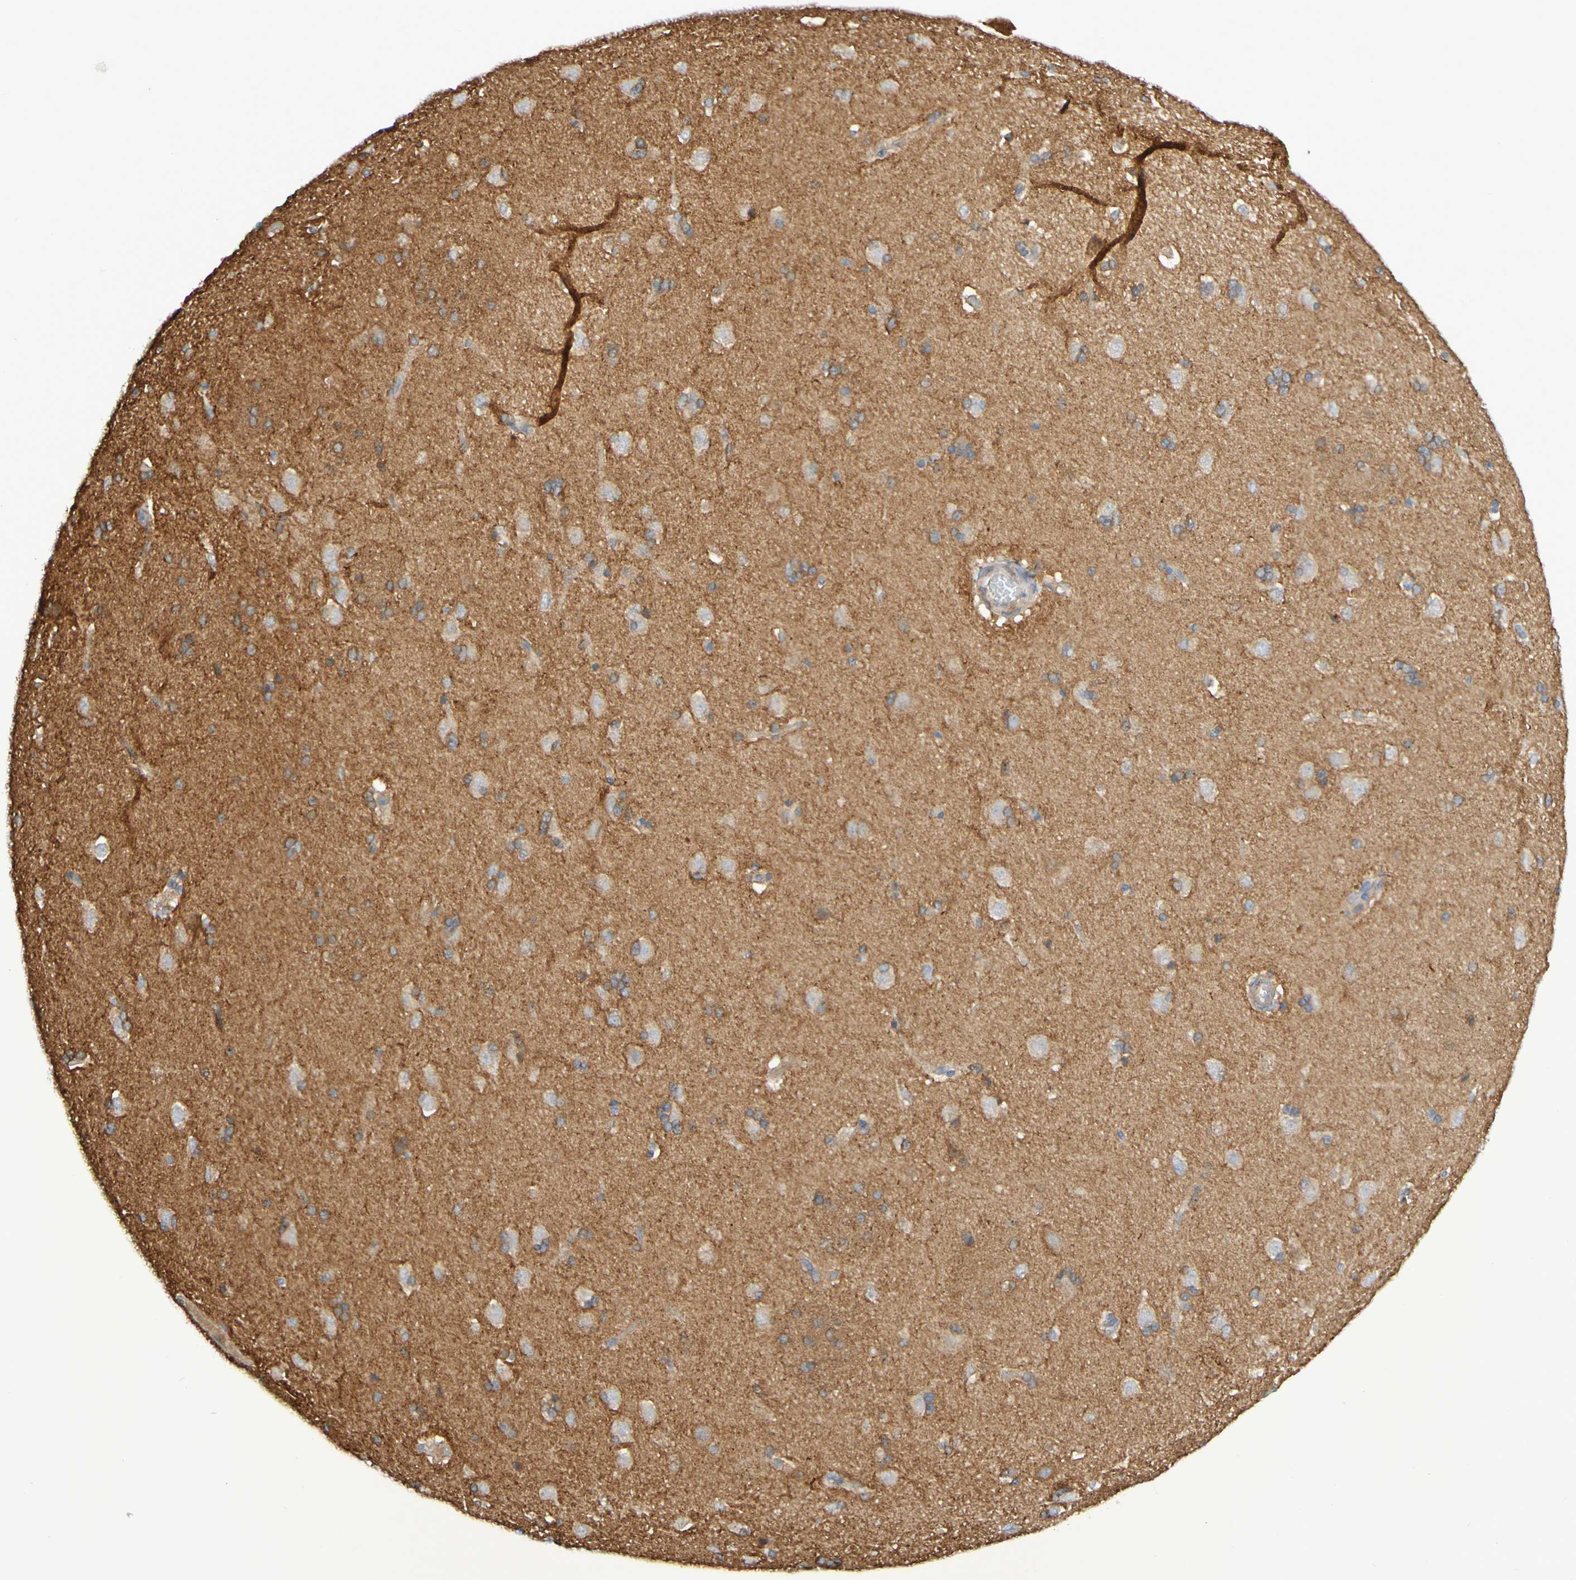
{"staining": {"intensity": "weak", "quantity": ">75%", "location": "cytoplasmic/membranous"}, "tissue": "caudate", "cell_type": "Glial cells", "image_type": "normal", "snomed": [{"axis": "morphology", "description": "Normal tissue, NOS"}, {"axis": "topography", "description": "Lateral ventricle wall"}], "caption": "Immunohistochemical staining of benign caudate exhibits weak cytoplasmic/membranous protein staining in about >75% of glial cells. (Brightfield microscopy of DAB IHC at high magnification).", "gene": "SCRG1", "patient": {"sex": "female", "age": 19}}